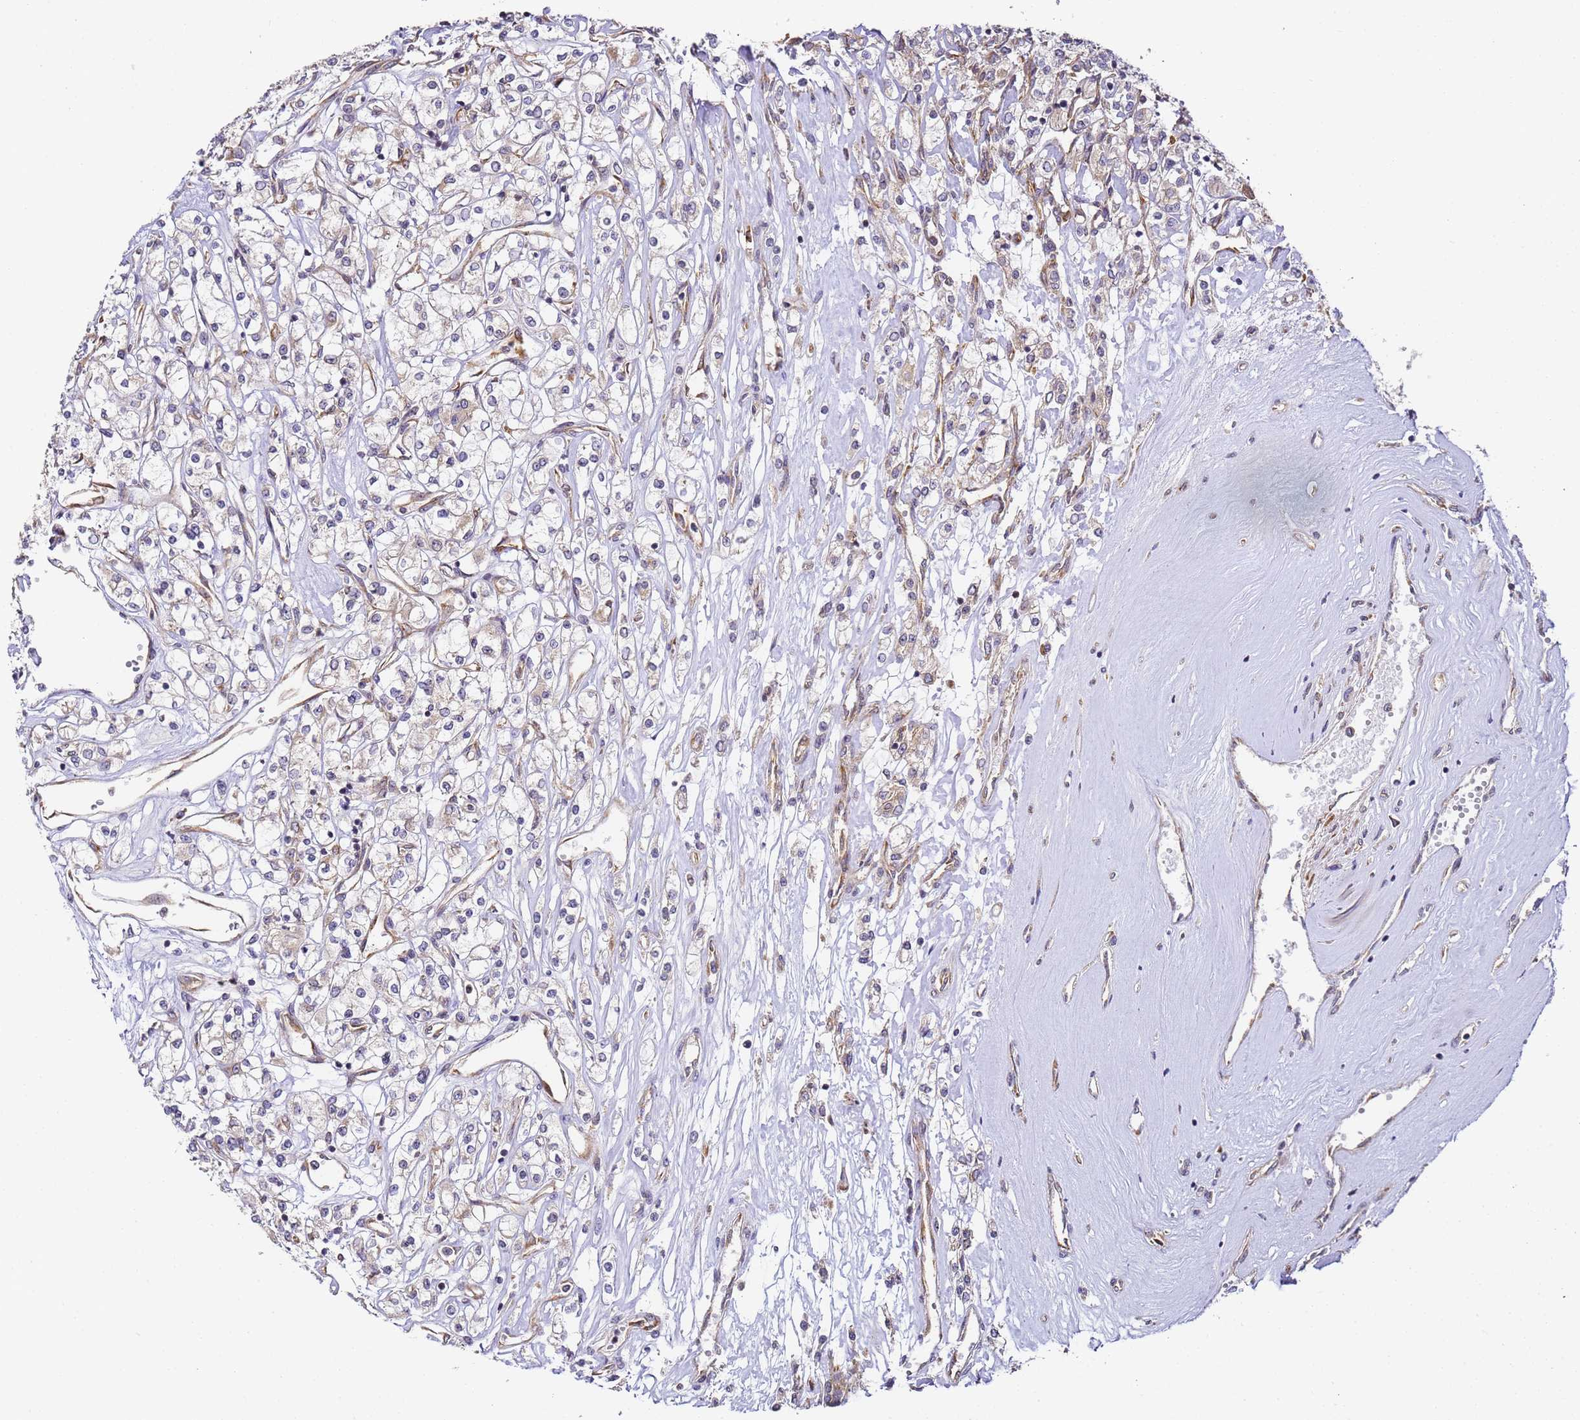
{"staining": {"intensity": "negative", "quantity": "none", "location": "none"}, "tissue": "renal cancer", "cell_type": "Tumor cells", "image_type": "cancer", "snomed": [{"axis": "morphology", "description": "Adenocarcinoma, NOS"}, {"axis": "topography", "description": "Kidney"}], "caption": "Tumor cells show no significant protein staining in renal cancer (adenocarcinoma). (DAB (3,3'-diaminobenzidine) IHC, high magnification).", "gene": "RPL13A", "patient": {"sex": "female", "age": 59}}